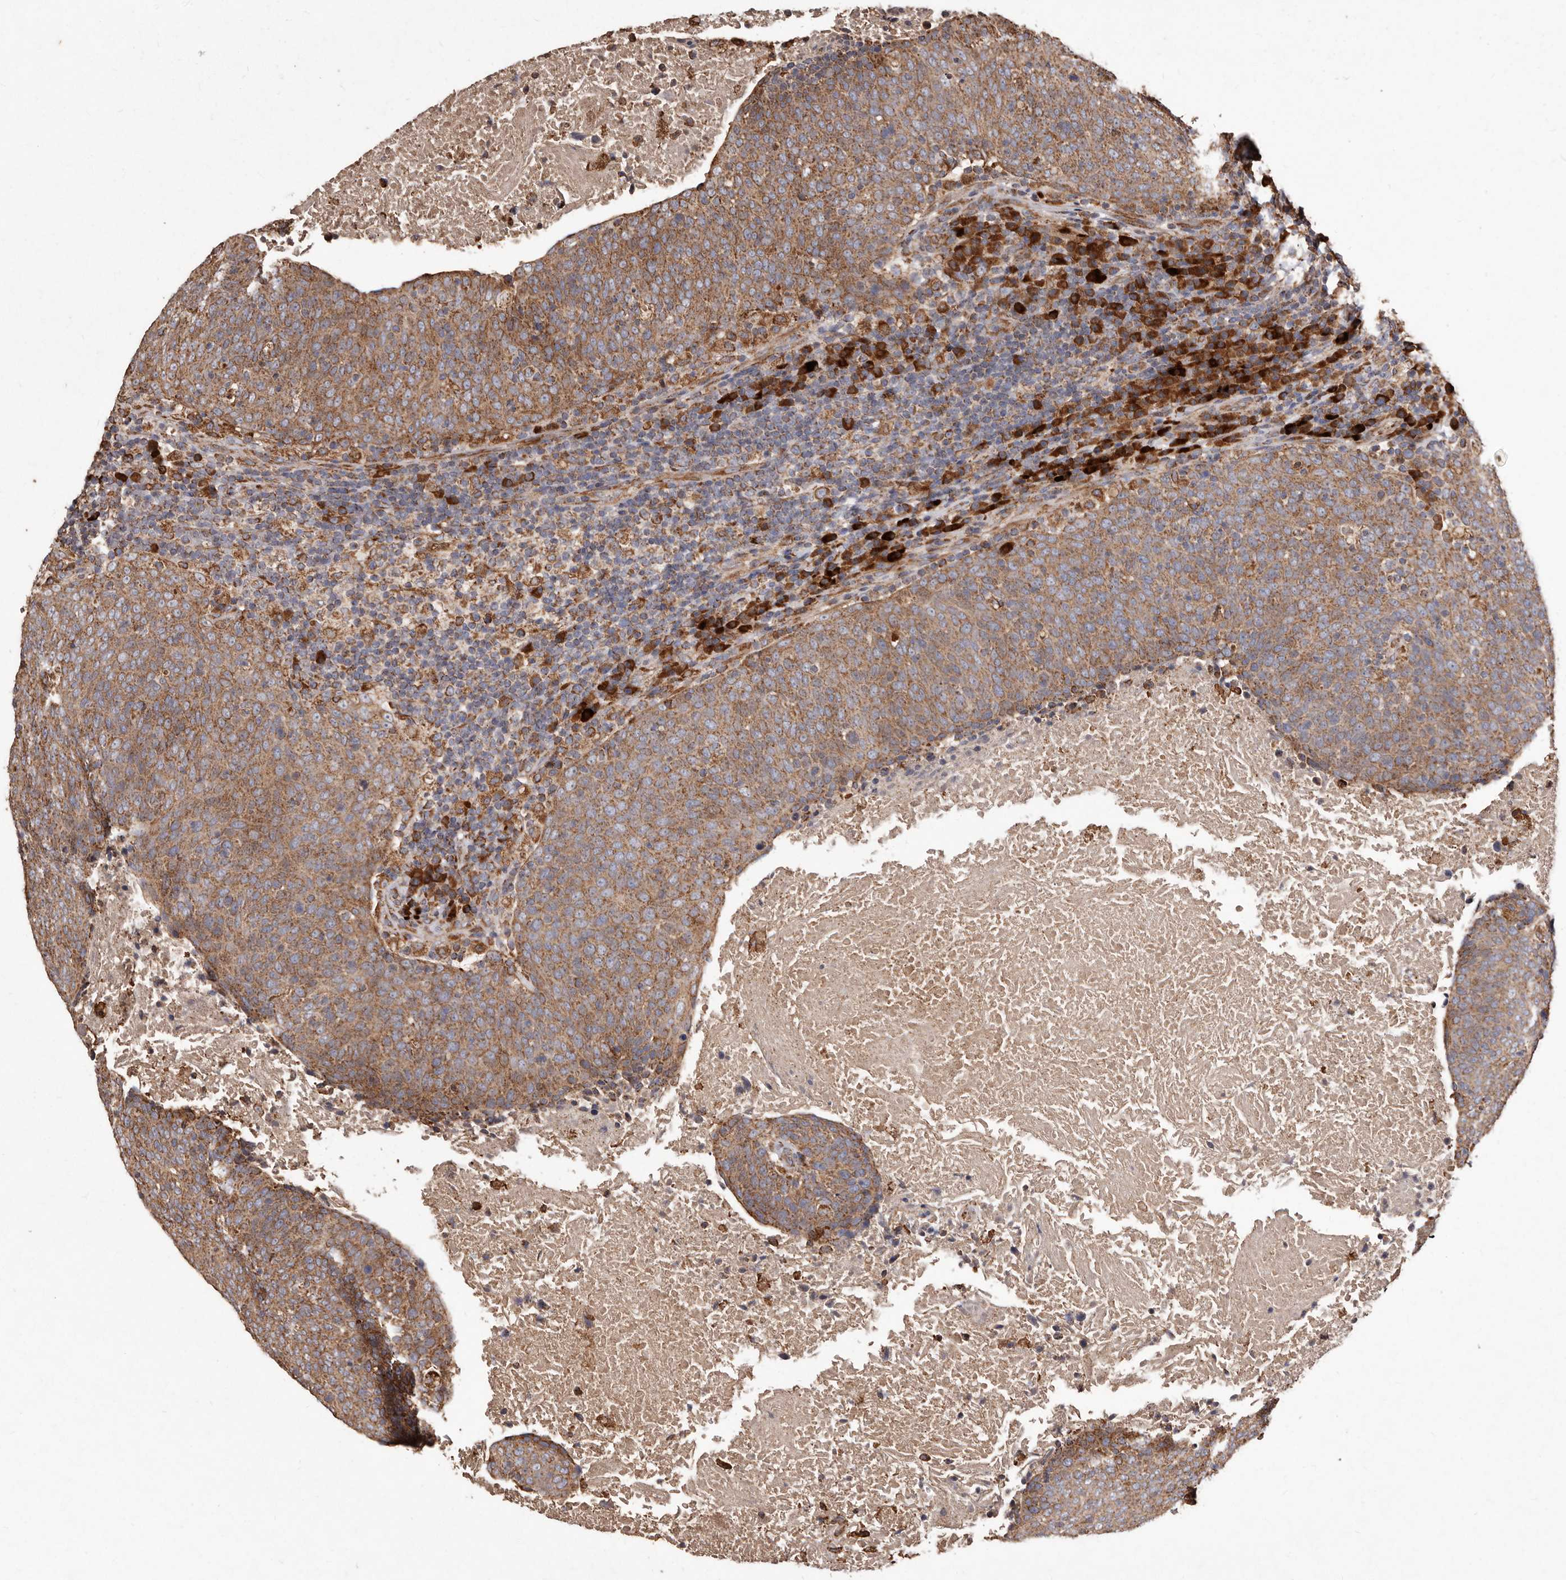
{"staining": {"intensity": "moderate", "quantity": ">75%", "location": "cytoplasmic/membranous"}, "tissue": "head and neck cancer", "cell_type": "Tumor cells", "image_type": "cancer", "snomed": [{"axis": "morphology", "description": "Squamous cell carcinoma, NOS"}, {"axis": "morphology", "description": "Squamous cell carcinoma, metastatic, NOS"}, {"axis": "topography", "description": "Lymph node"}, {"axis": "topography", "description": "Head-Neck"}], "caption": "Immunohistochemistry histopathology image of head and neck cancer (squamous cell carcinoma) stained for a protein (brown), which displays medium levels of moderate cytoplasmic/membranous expression in approximately >75% of tumor cells.", "gene": "STEAP2", "patient": {"sex": "male", "age": 62}}